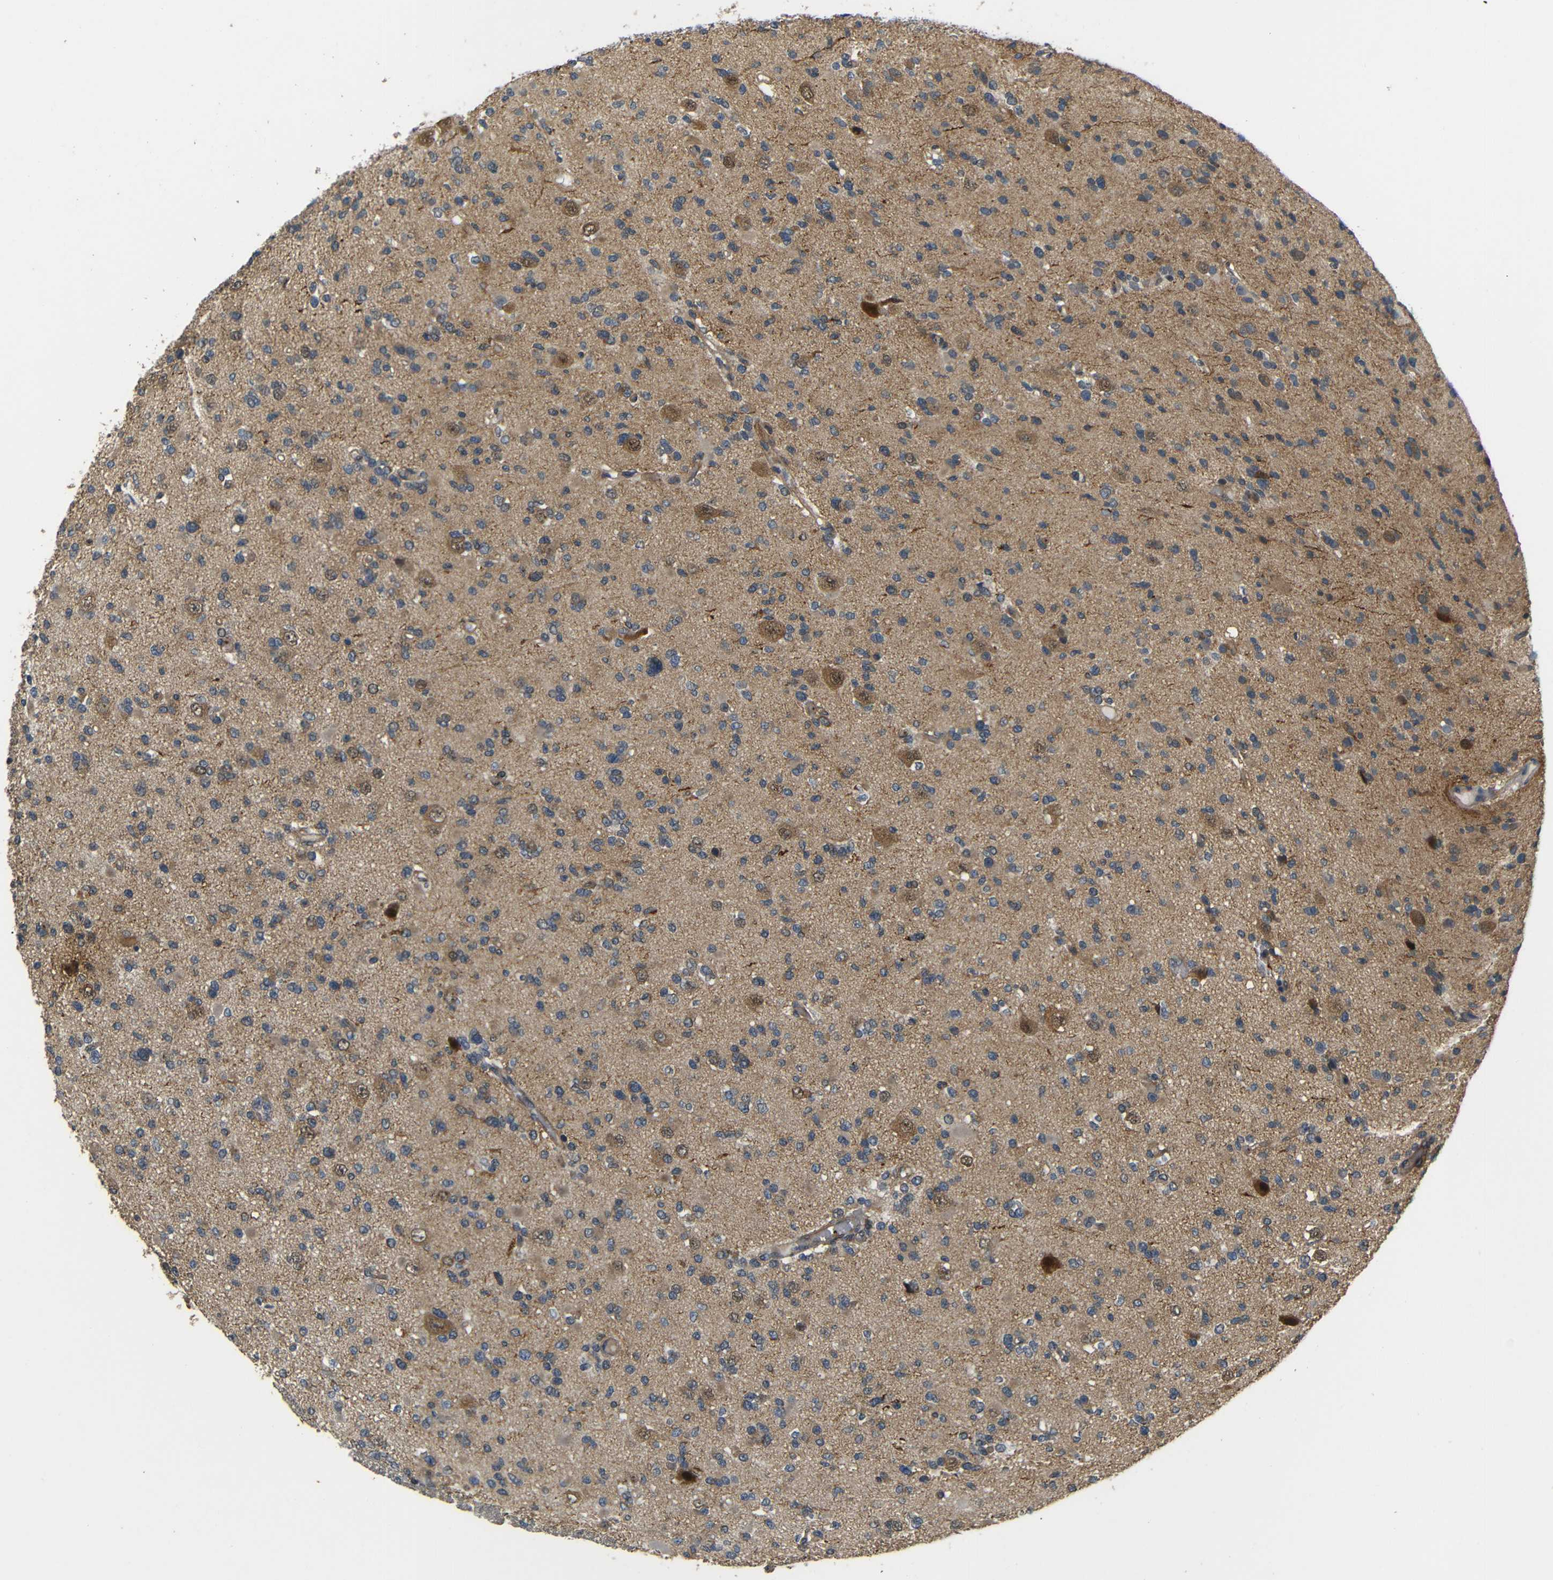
{"staining": {"intensity": "weak", "quantity": ">75%", "location": "cytoplasmic/membranous"}, "tissue": "glioma", "cell_type": "Tumor cells", "image_type": "cancer", "snomed": [{"axis": "morphology", "description": "Glioma, malignant, Low grade"}, {"axis": "topography", "description": "Brain"}], "caption": "A brown stain shows weak cytoplasmic/membranous positivity of a protein in malignant low-grade glioma tumor cells. (DAB IHC, brown staining for protein, blue staining for nuclei).", "gene": "EPHB2", "patient": {"sex": "female", "age": 22}}